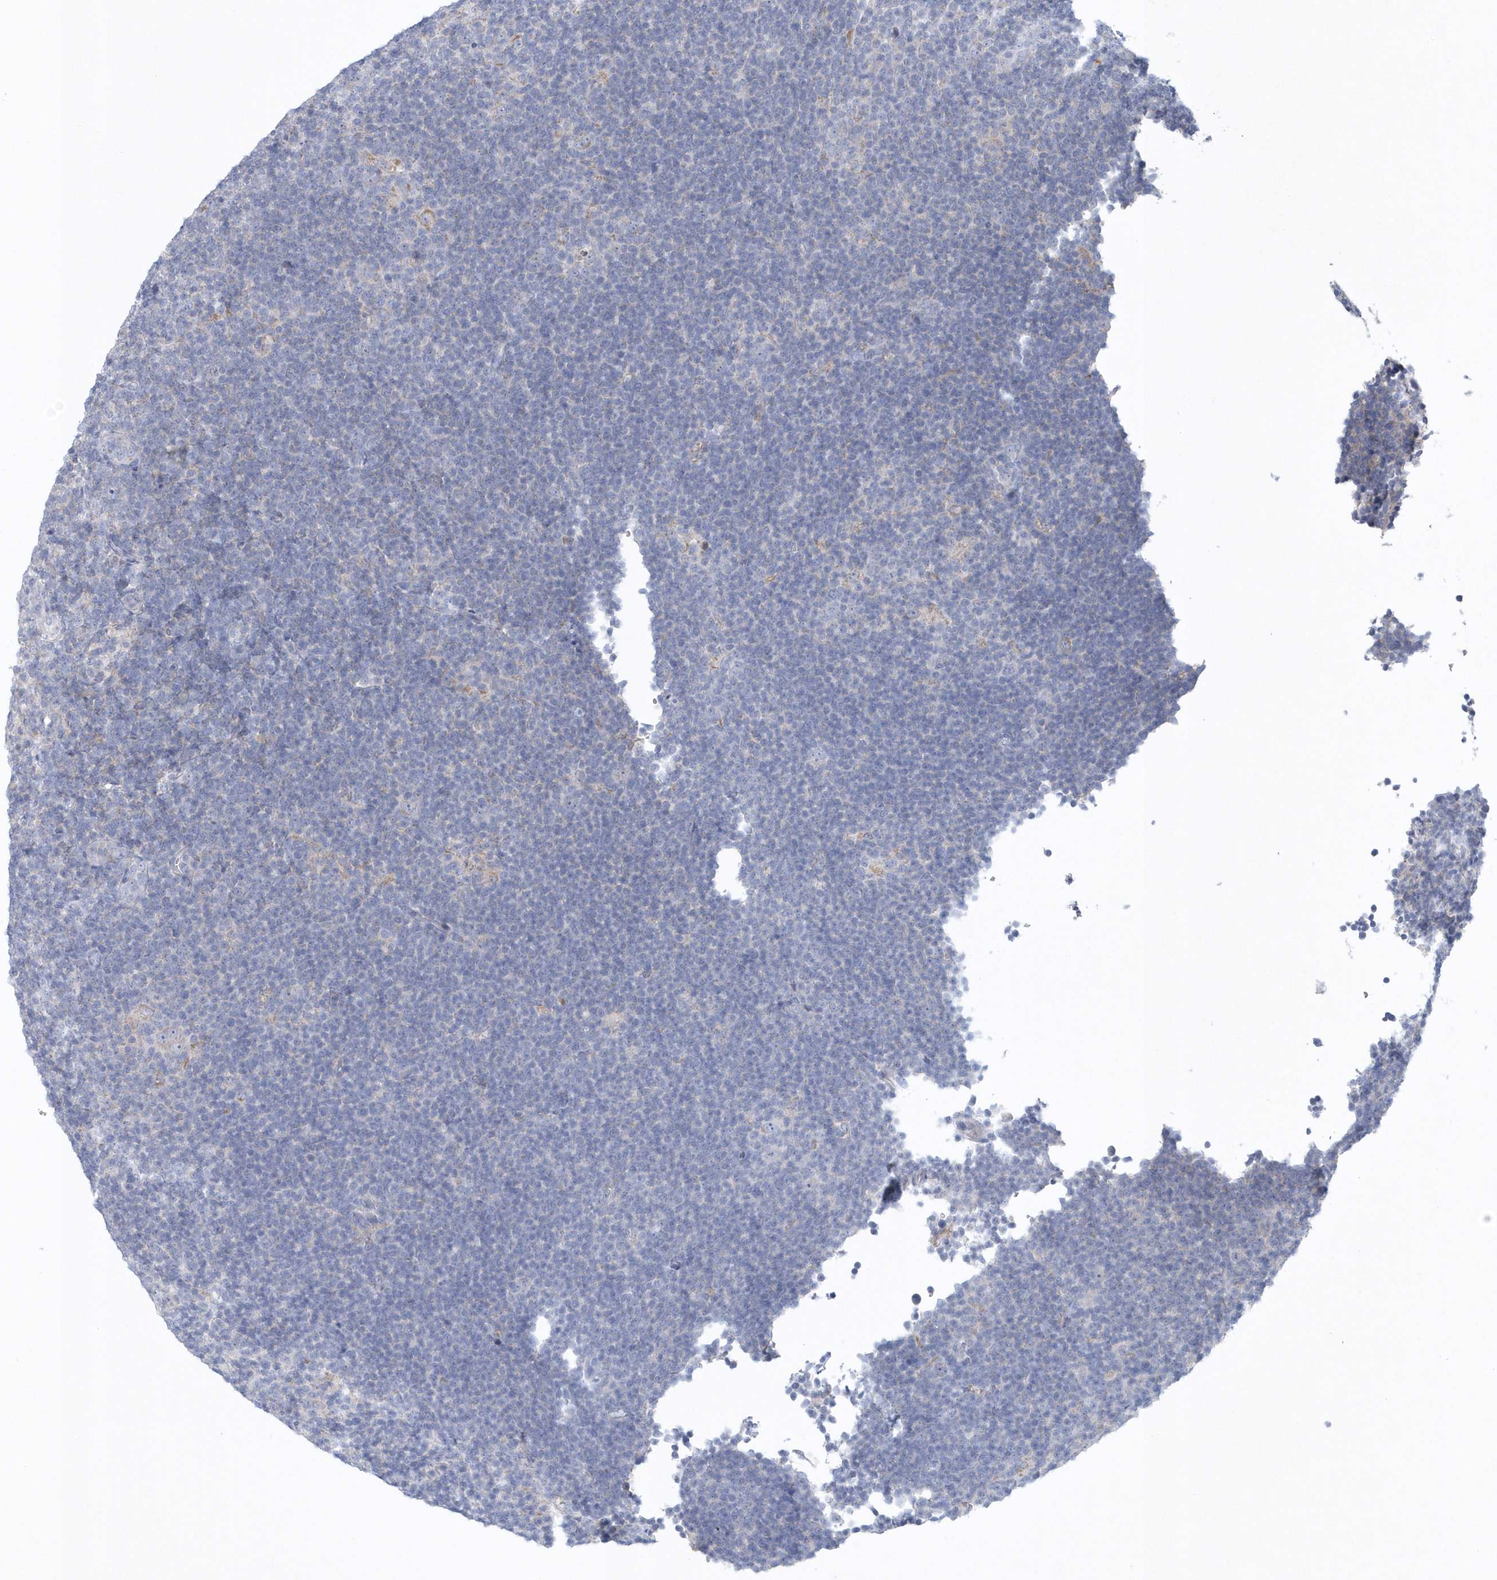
{"staining": {"intensity": "negative", "quantity": "none", "location": "none"}, "tissue": "lymphoma", "cell_type": "Tumor cells", "image_type": "cancer", "snomed": [{"axis": "morphology", "description": "Hodgkin's disease, NOS"}, {"axis": "topography", "description": "Lymph node"}], "caption": "Tumor cells are negative for brown protein staining in Hodgkin's disease. (DAB (3,3'-diaminobenzidine) IHC, high magnification).", "gene": "NIPAL1", "patient": {"sex": "female", "age": 57}}